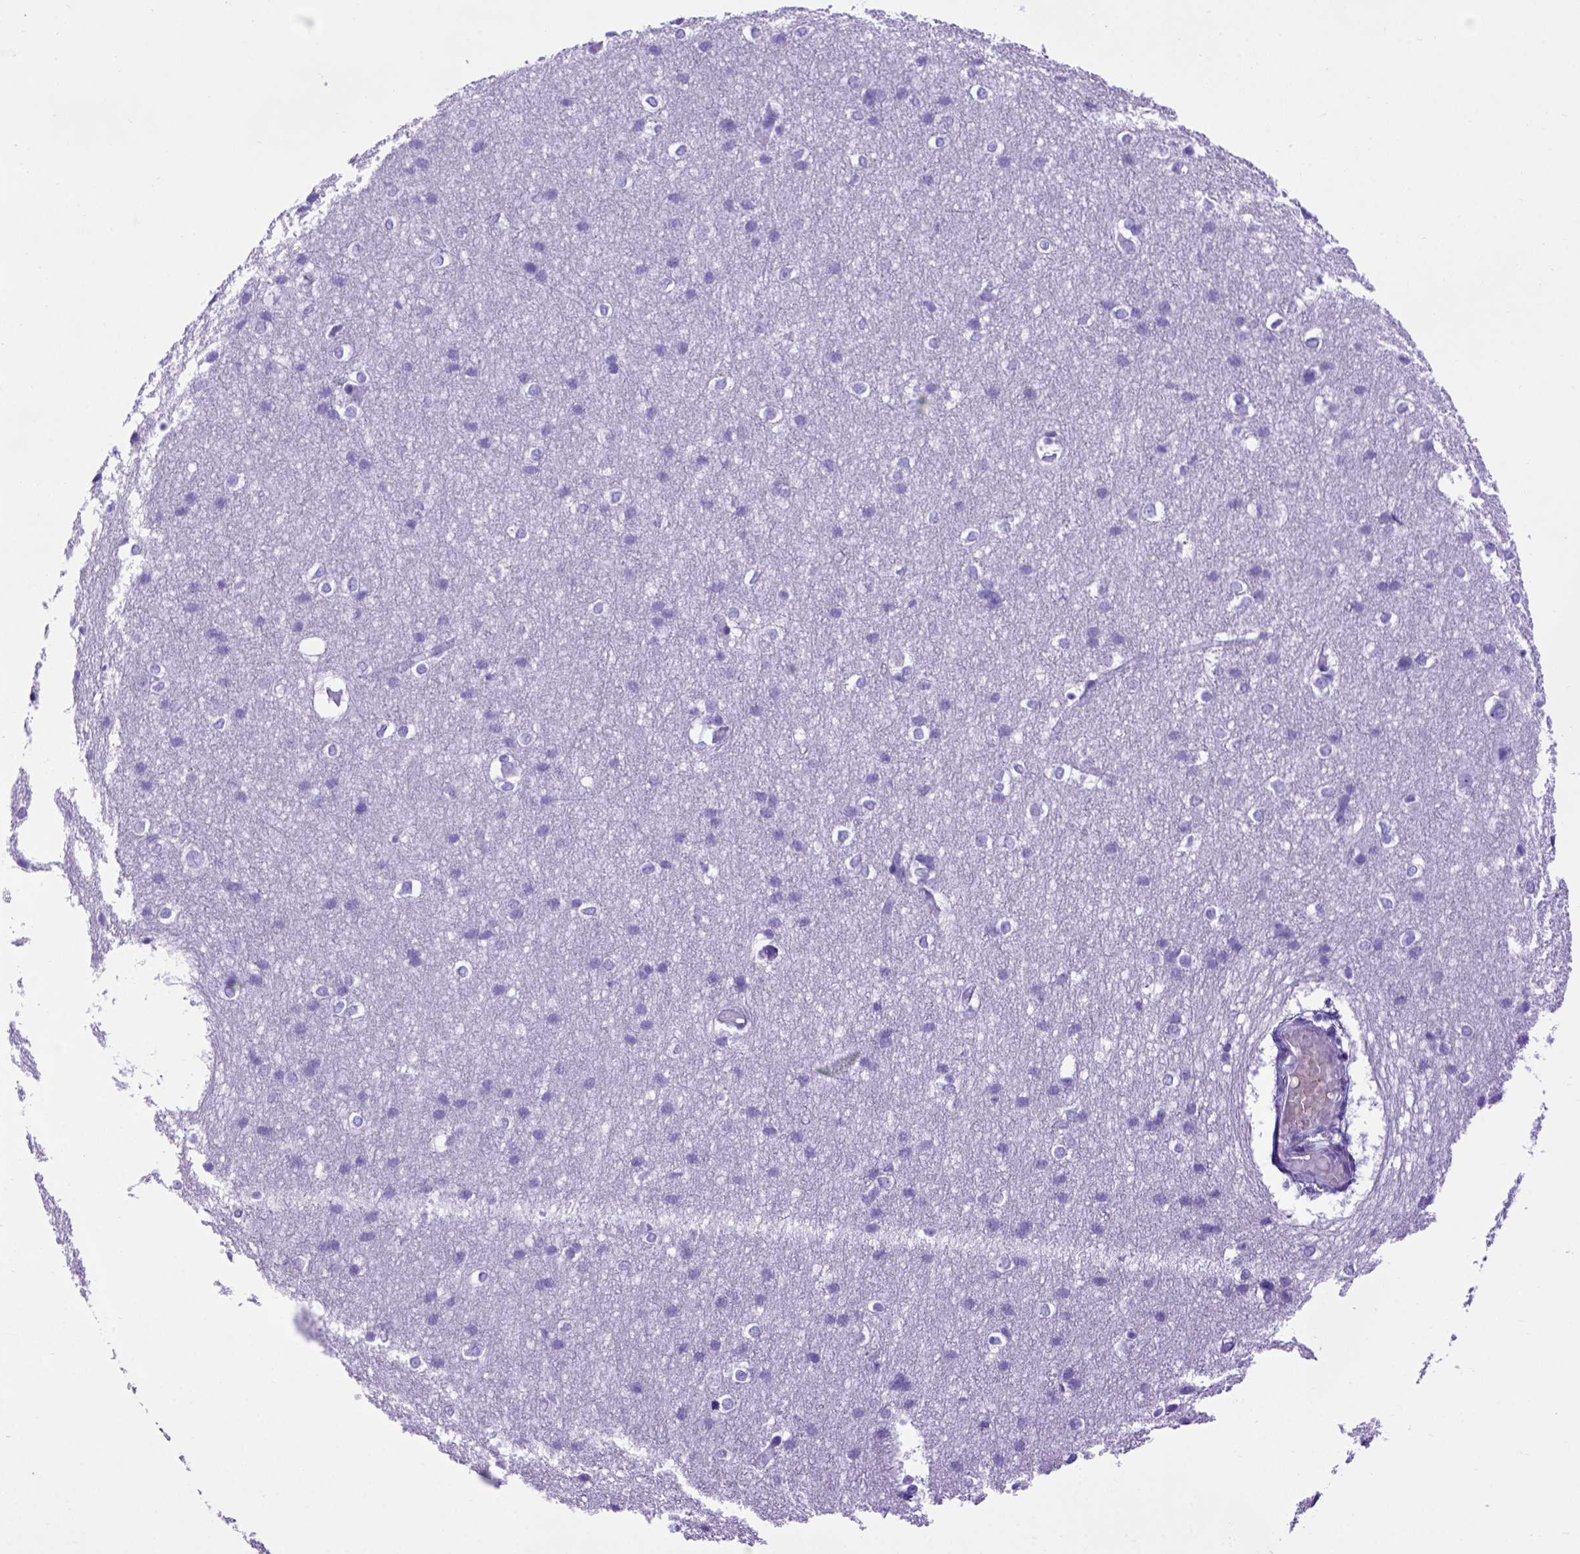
{"staining": {"intensity": "negative", "quantity": "none", "location": "none"}, "tissue": "cerebral cortex", "cell_type": "Endothelial cells", "image_type": "normal", "snomed": [{"axis": "morphology", "description": "Normal tissue, NOS"}, {"axis": "topography", "description": "Cerebral cortex"}], "caption": "The histopathology image shows no staining of endothelial cells in normal cerebral cortex. Nuclei are stained in blue.", "gene": "MEOX2", "patient": {"sex": "male", "age": 37}}